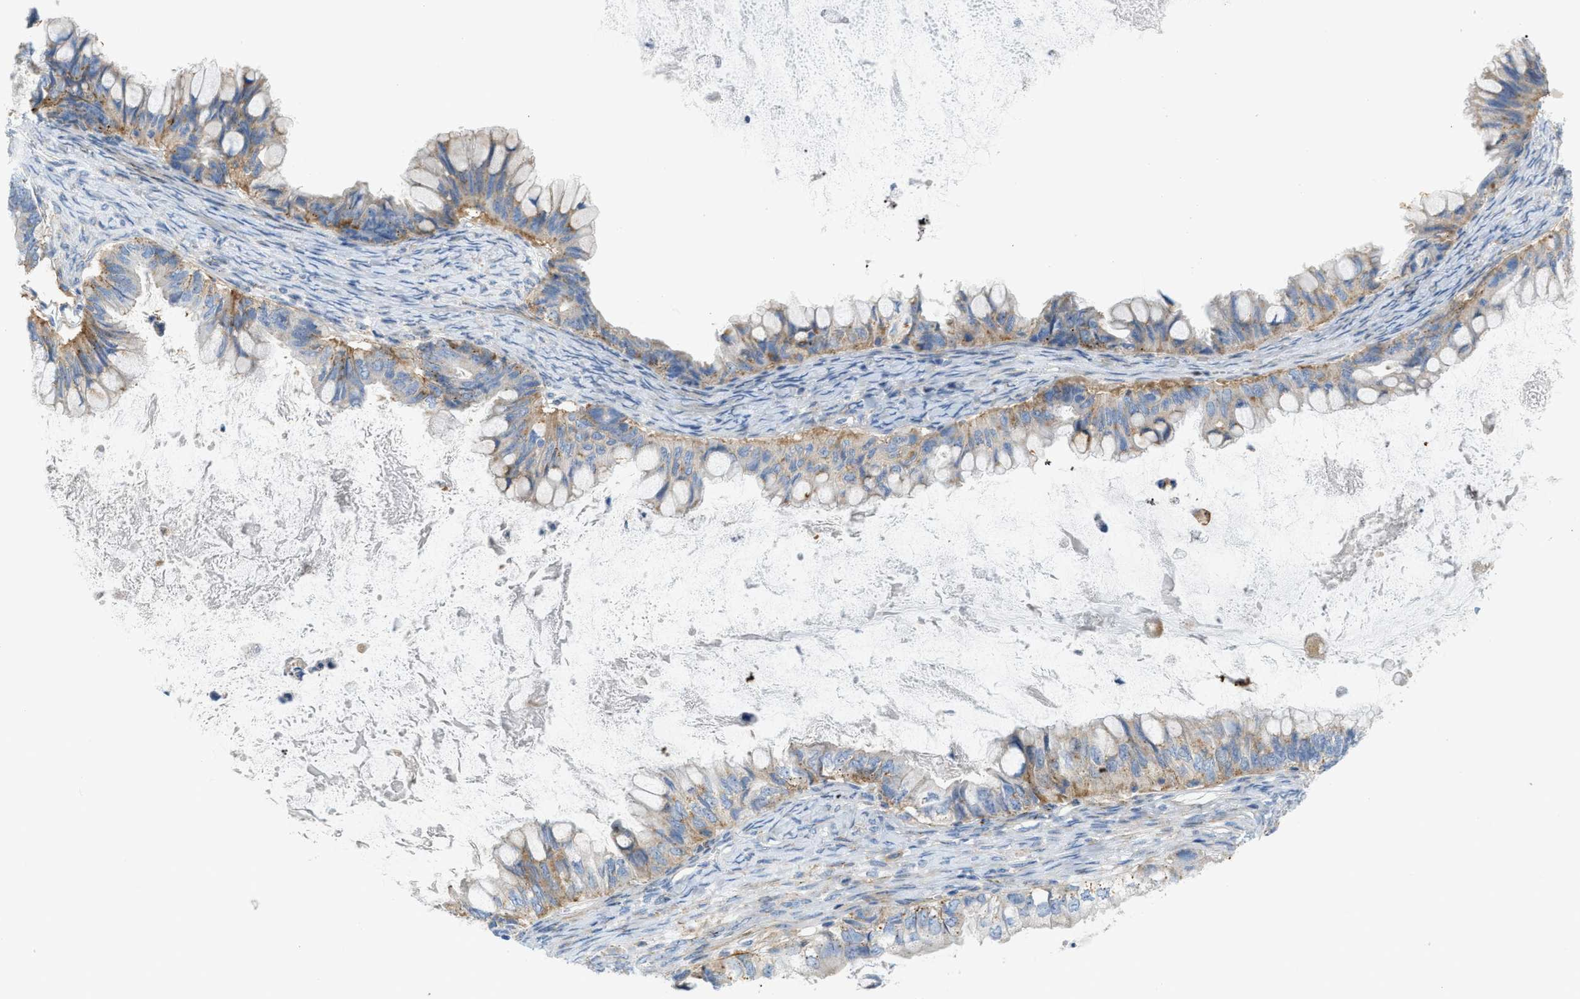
{"staining": {"intensity": "moderate", "quantity": ">75%", "location": "cytoplasmic/membranous"}, "tissue": "ovarian cancer", "cell_type": "Tumor cells", "image_type": "cancer", "snomed": [{"axis": "morphology", "description": "Cystadenocarcinoma, mucinous, NOS"}, {"axis": "topography", "description": "Ovary"}], "caption": "This is an image of immunohistochemistry (IHC) staining of ovarian mucinous cystadenocarcinoma, which shows moderate positivity in the cytoplasmic/membranous of tumor cells.", "gene": "LMBRD1", "patient": {"sex": "female", "age": 80}}